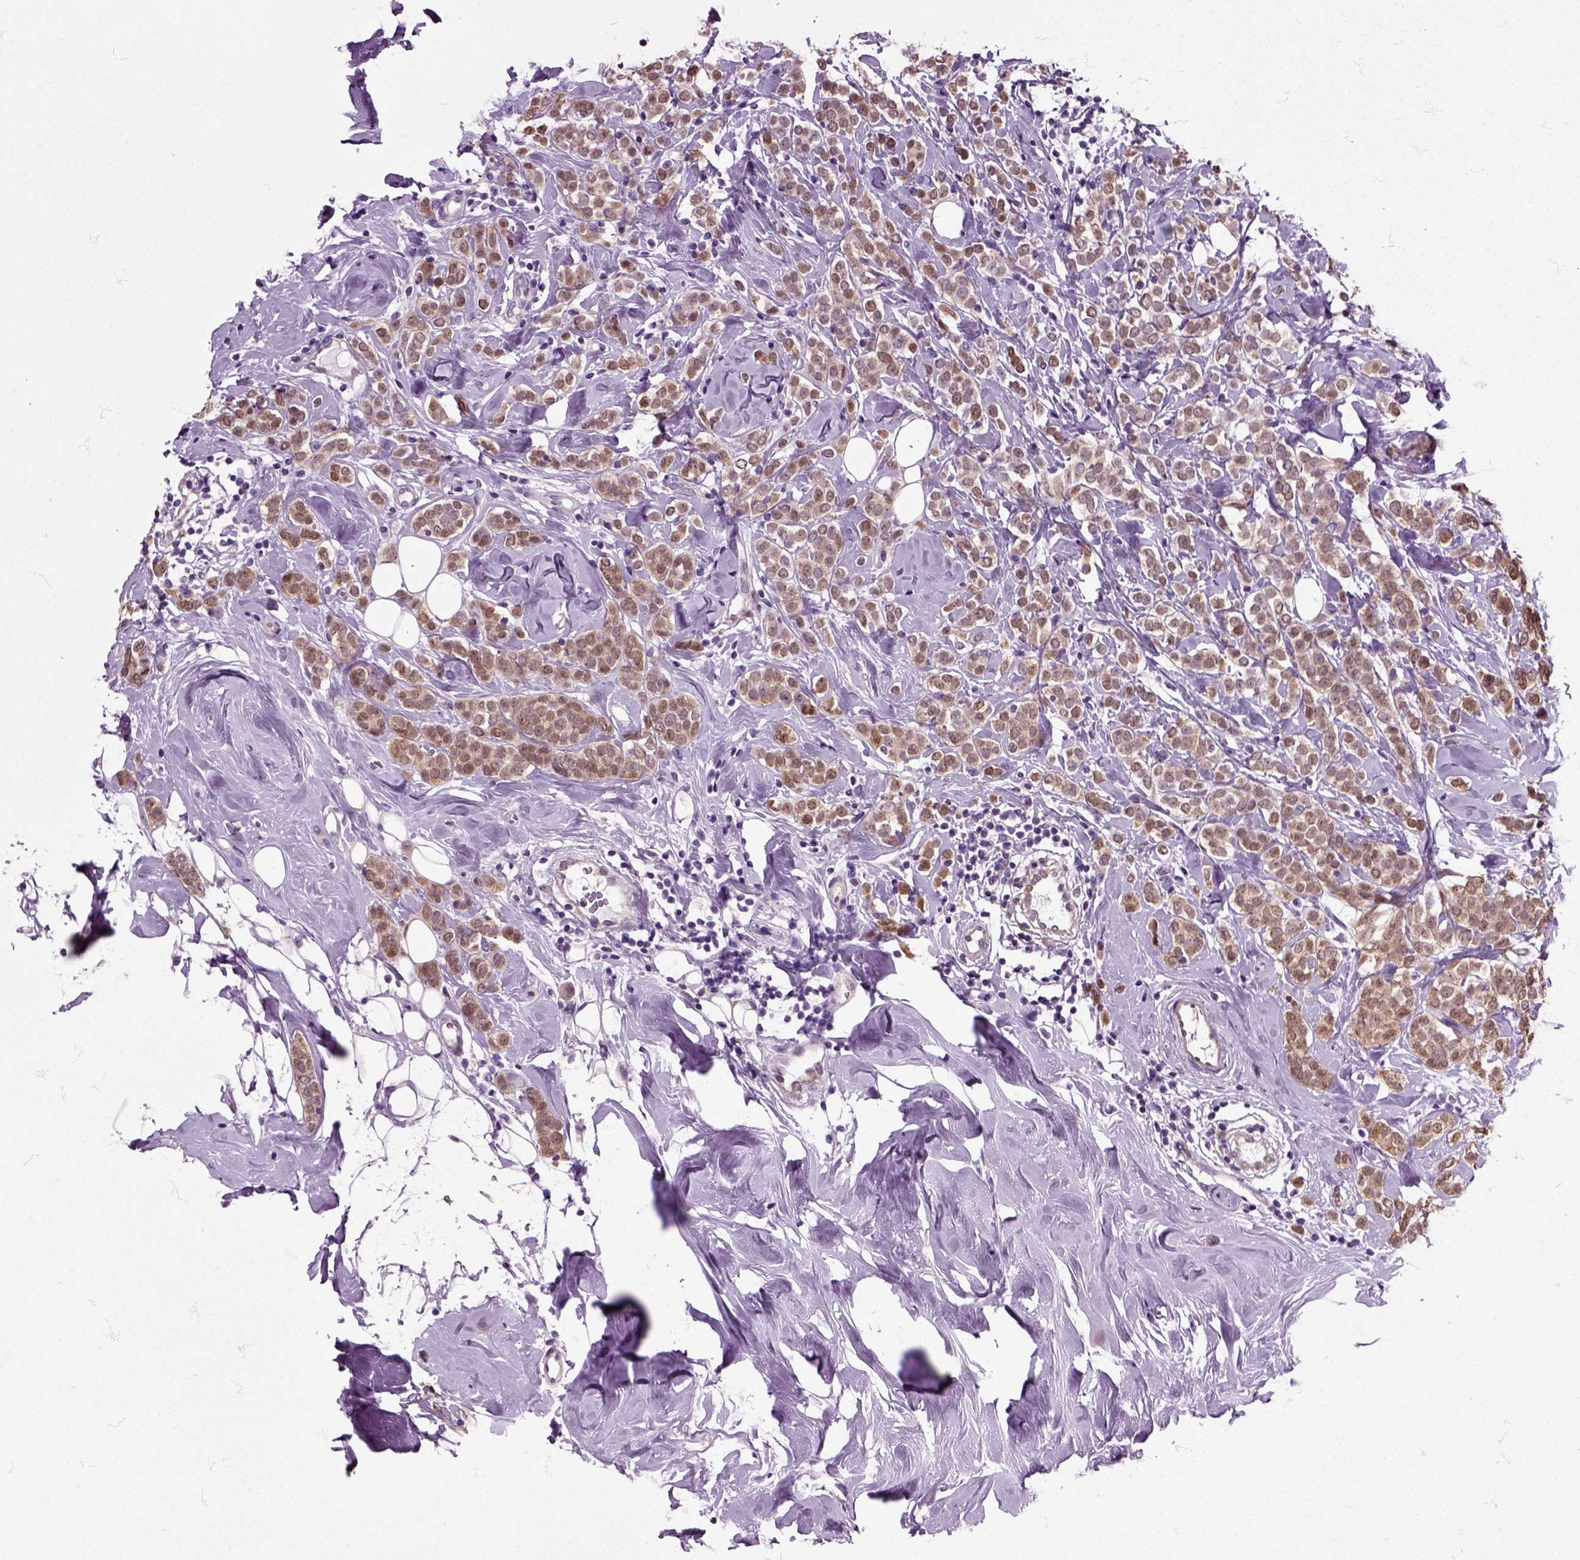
{"staining": {"intensity": "moderate", "quantity": ">75%", "location": "cytoplasmic/membranous"}, "tissue": "breast cancer", "cell_type": "Tumor cells", "image_type": "cancer", "snomed": [{"axis": "morphology", "description": "Lobular carcinoma"}, {"axis": "topography", "description": "Breast"}], "caption": "Immunohistochemical staining of human breast cancer exhibits medium levels of moderate cytoplasmic/membranous expression in approximately >75% of tumor cells.", "gene": "HSPA2", "patient": {"sex": "female", "age": 49}}